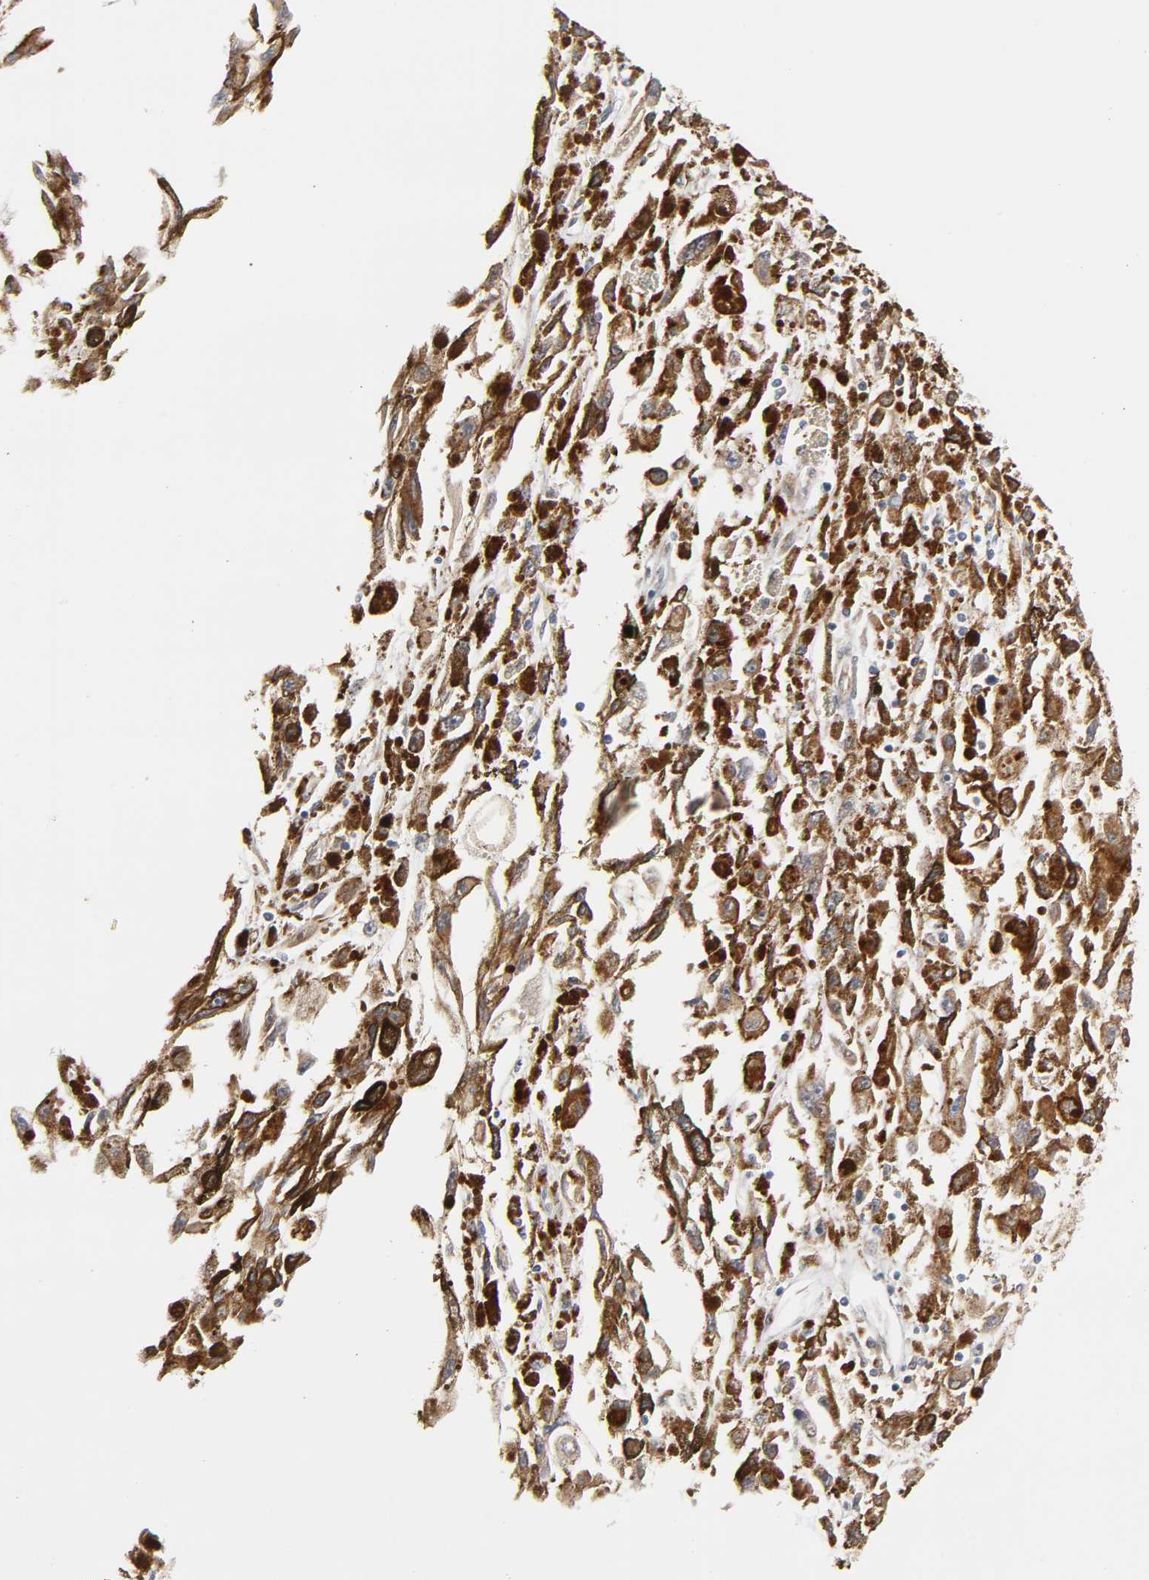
{"staining": {"intensity": "strong", "quantity": ">75%", "location": "cytoplasmic/membranous"}, "tissue": "melanoma", "cell_type": "Tumor cells", "image_type": "cancer", "snomed": [{"axis": "morphology", "description": "Malignant melanoma, NOS"}, {"axis": "topography", "description": "Skin"}], "caption": "Immunohistochemistry histopathology image of neoplastic tissue: melanoma stained using IHC reveals high levels of strong protein expression localized specifically in the cytoplasmic/membranous of tumor cells, appearing as a cytoplasmic/membranous brown color.", "gene": "FAM118A", "patient": {"sex": "female", "age": 104}}